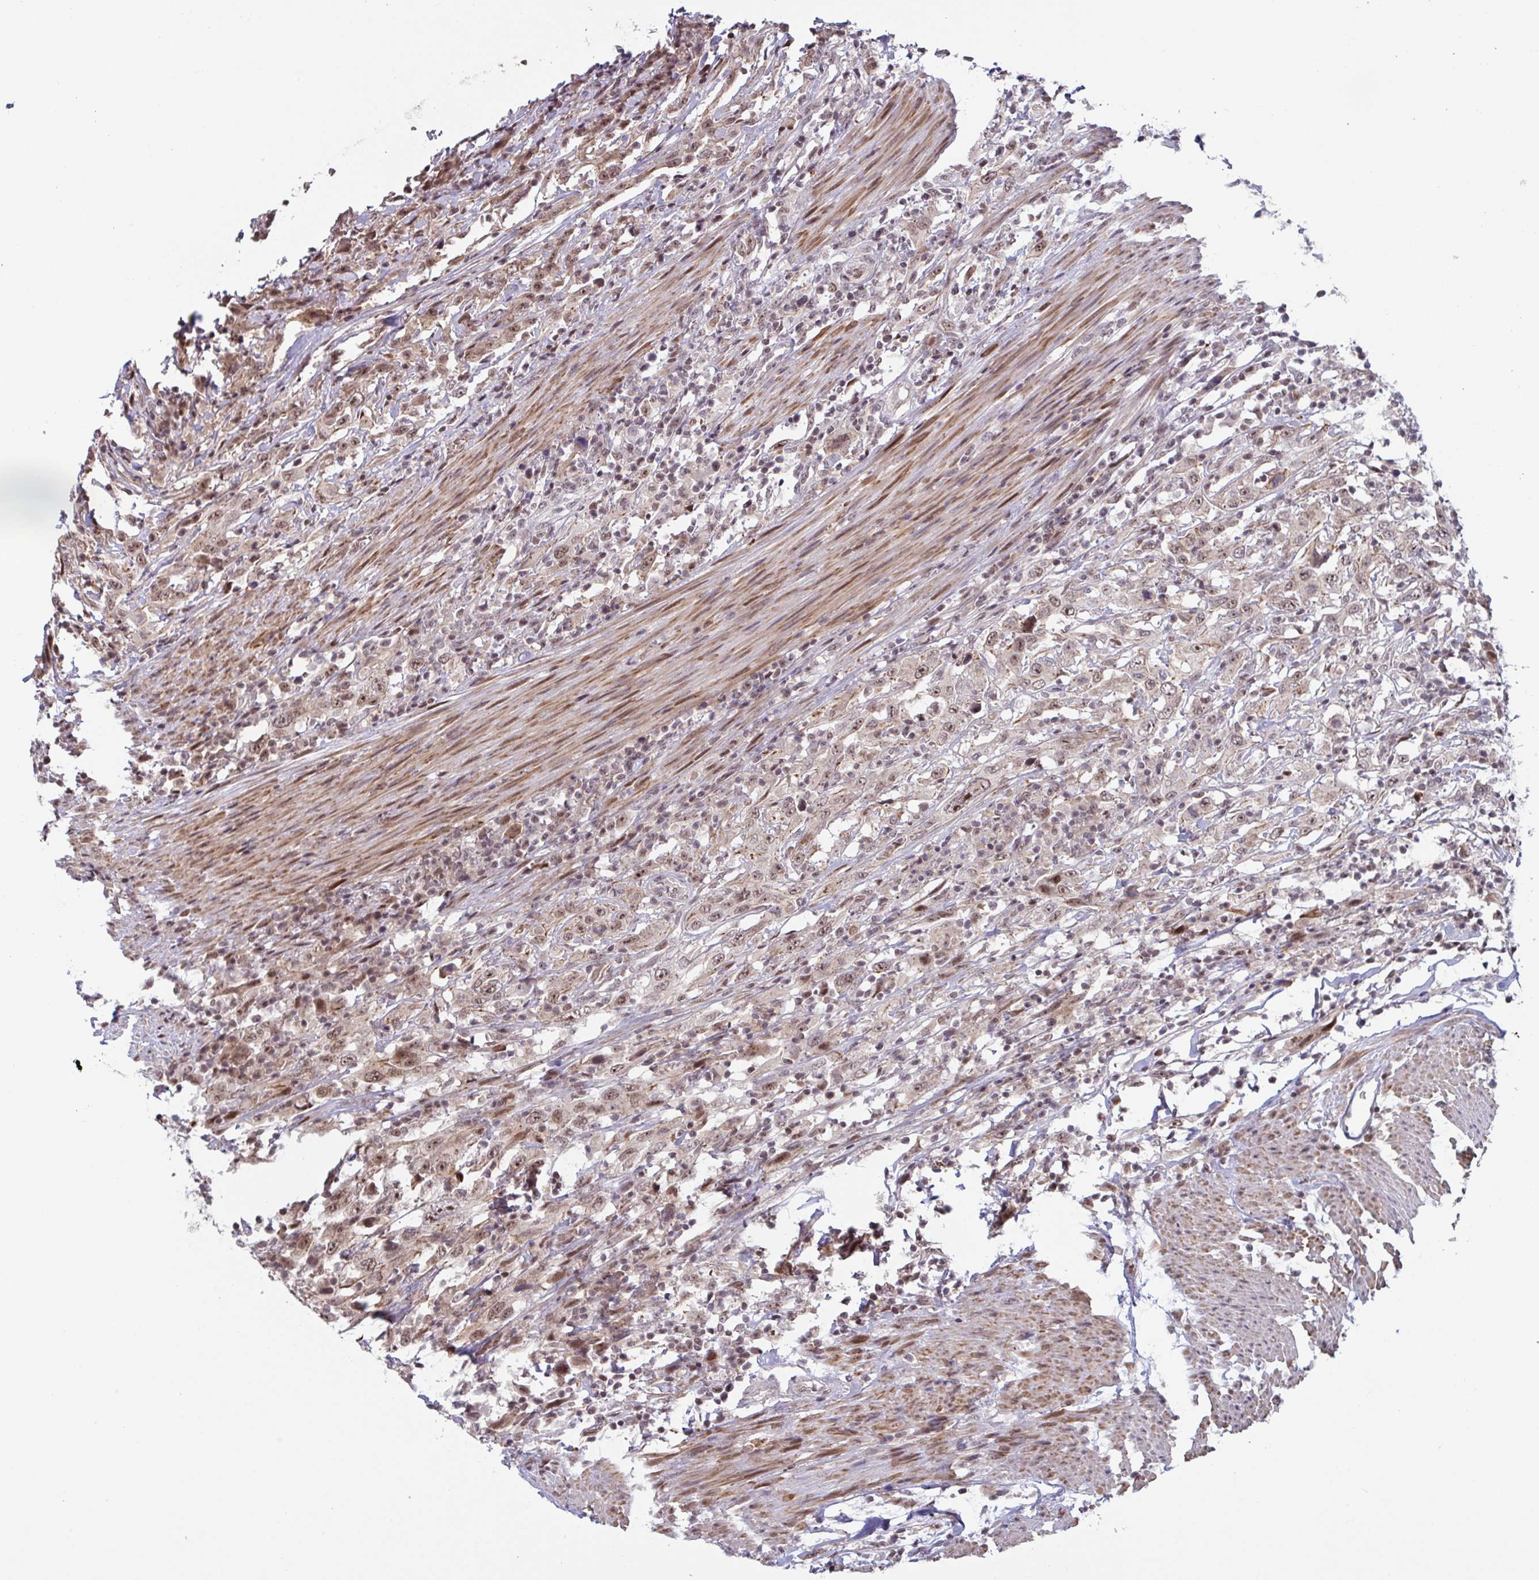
{"staining": {"intensity": "moderate", "quantity": ">75%", "location": "nuclear"}, "tissue": "urothelial cancer", "cell_type": "Tumor cells", "image_type": "cancer", "snomed": [{"axis": "morphology", "description": "Urothelial carcinoma, High grade"}, {"axis": "topography", "description": "Urinary bladder"}], "caption": "The photomicrograph exhibits a brown stain indicating the presence of a protein in the nuclear of tumor cells in high-grade urothelial carcinoma. (IHC, brightfield microscopy, high magnification).", "gene": "NLRP13", "patient": {"sex": "male", "age": 61}}